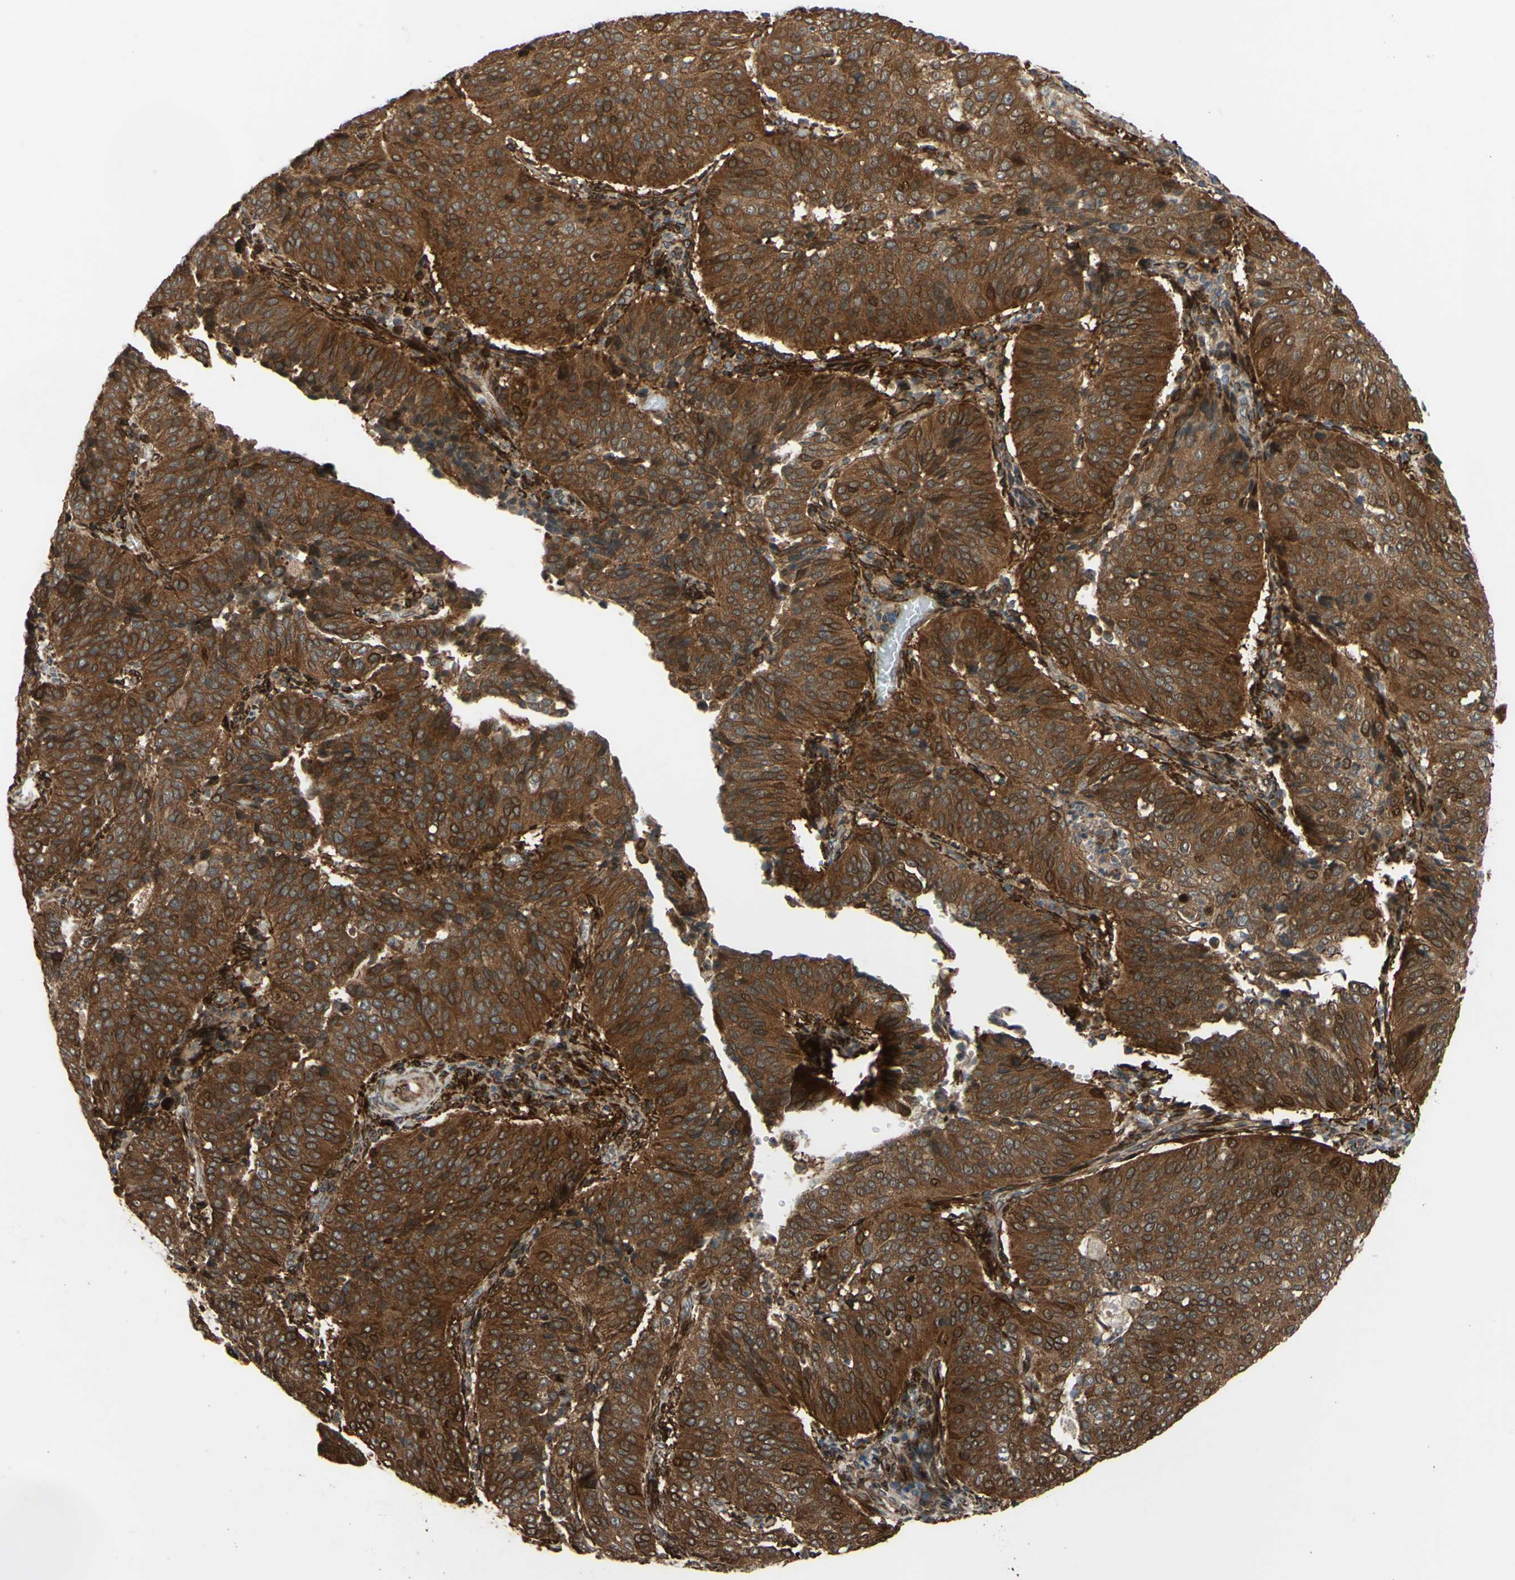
{"staining": {"intensity": "strong", "quantity": ">75%", "location": "cytoplasmic/membranous"}, "tissue": "cervical cancer", "cell_type": "Tumor cells", "image_type": "cancer", "snomed": [{"axis": "morphology", "description": "Normal tissue, NOS"}, {"axis": "morphology", "description": "Squamous cell carcinoma, NOS"}, {"axis": "topography", "description": "Cervix"}], "caption": "Strong cytoplasmic/membranous staining for a protein is present in about >75% of tumor cells of squamous cell carcinoma (cervical) using immunohistochemistry.", "gene": "PRAF2", "patient": {"sex": "female", "age": 39}}